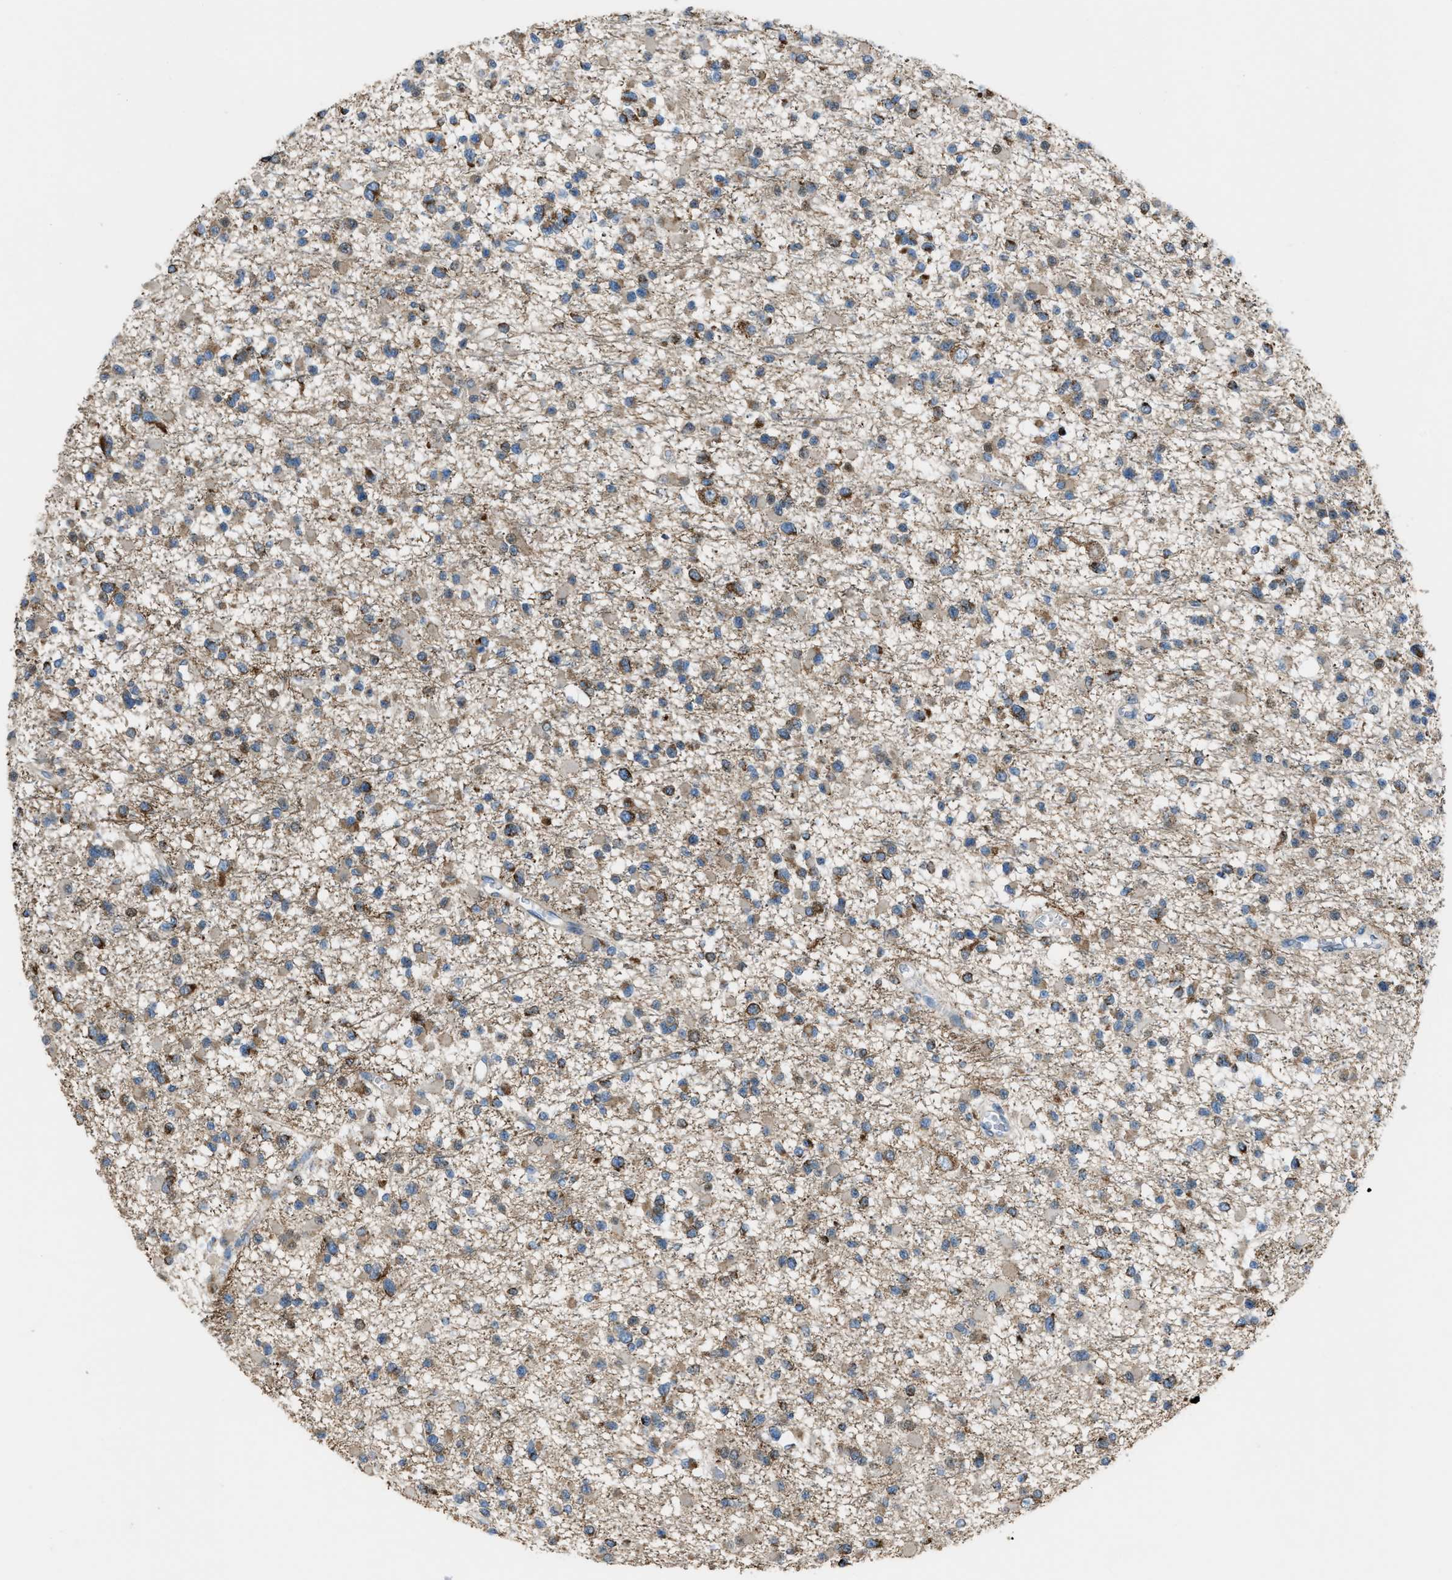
{"staining": {"intensity": "moderate", "quantity": ">75%", "location": "cytoplasmic/membranous"}, "tissue": "glioma", "cell_type": "Tumor cells", "image_type": "cancer", "snomed": [{"axis": "morphology", "description": "Glioma, malignant, Low grade"}, {"axis": "topography", "description": "Brain"}], "caption": "Moderate cytoplasmic/membranous staining for a protein is appreciated in approximately >75% of tumor cells of glioma using immunohistochemistry (IHC).", "gene": "SLC25A11", "patient": {"sex": "female", "age": 22}}